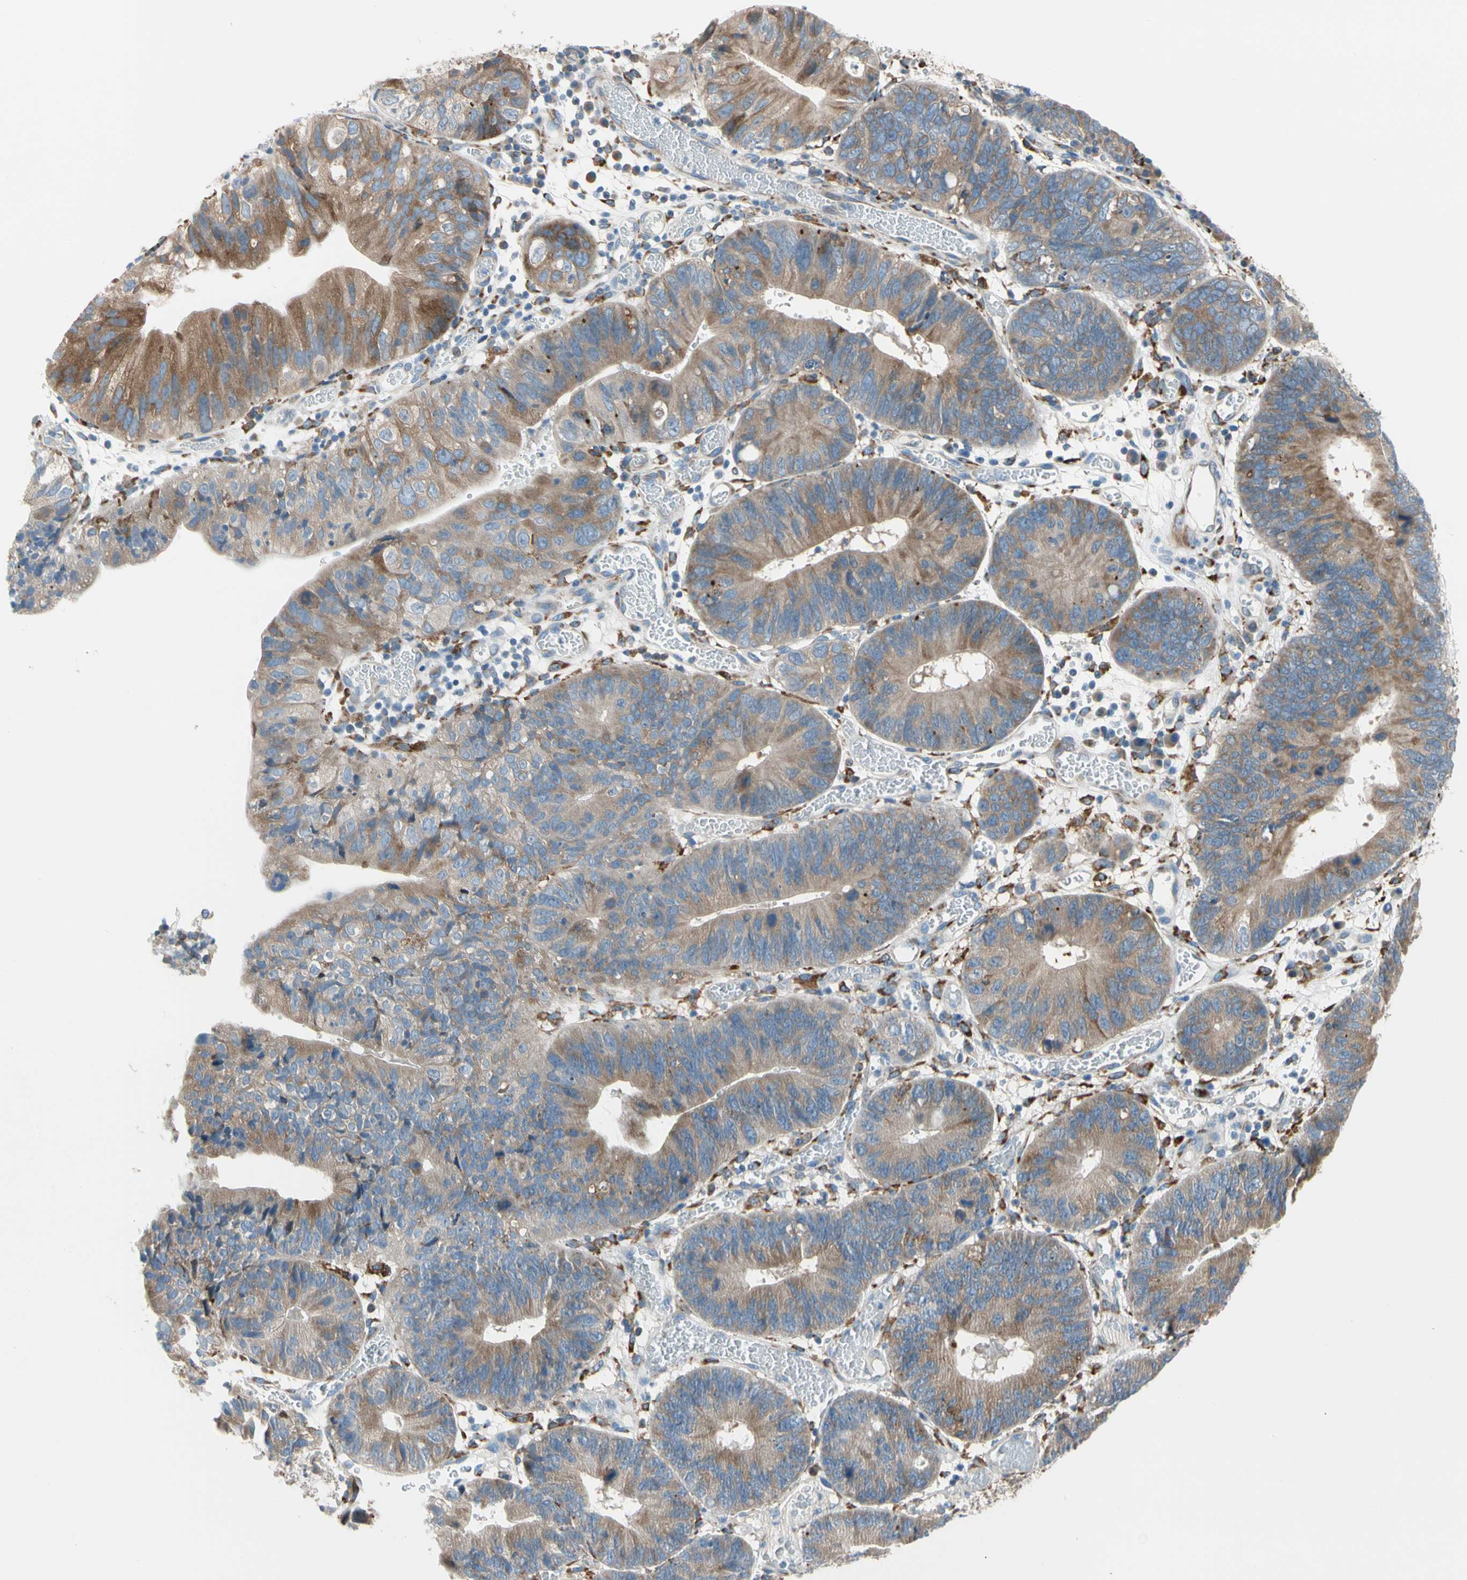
{"staining": {"intensity": "moderate", "quantity": ">75%", "location": "cytoplasmic/membranous"}, "tissue": "stomach cancer", "cell_type": "Tumor cells", "image_type": "cancer", "snomed": [{"axis": "morphology", "description": "Adenocarcinoma, NOS"}, {"axis": "topography", "description": "Stomach"}], "caption": "A brown stain labels moderate cytoplasmic/membranous positivity of a protein in human stomach adenocarcinoma tumor cells. The staining is performed using DAB brown chromogen to label protein expression. The nuclei are counter-stained blue using hematoxylin.", "gene": "LRPAP1", "patient": {"sex": "male", "age": 59}}